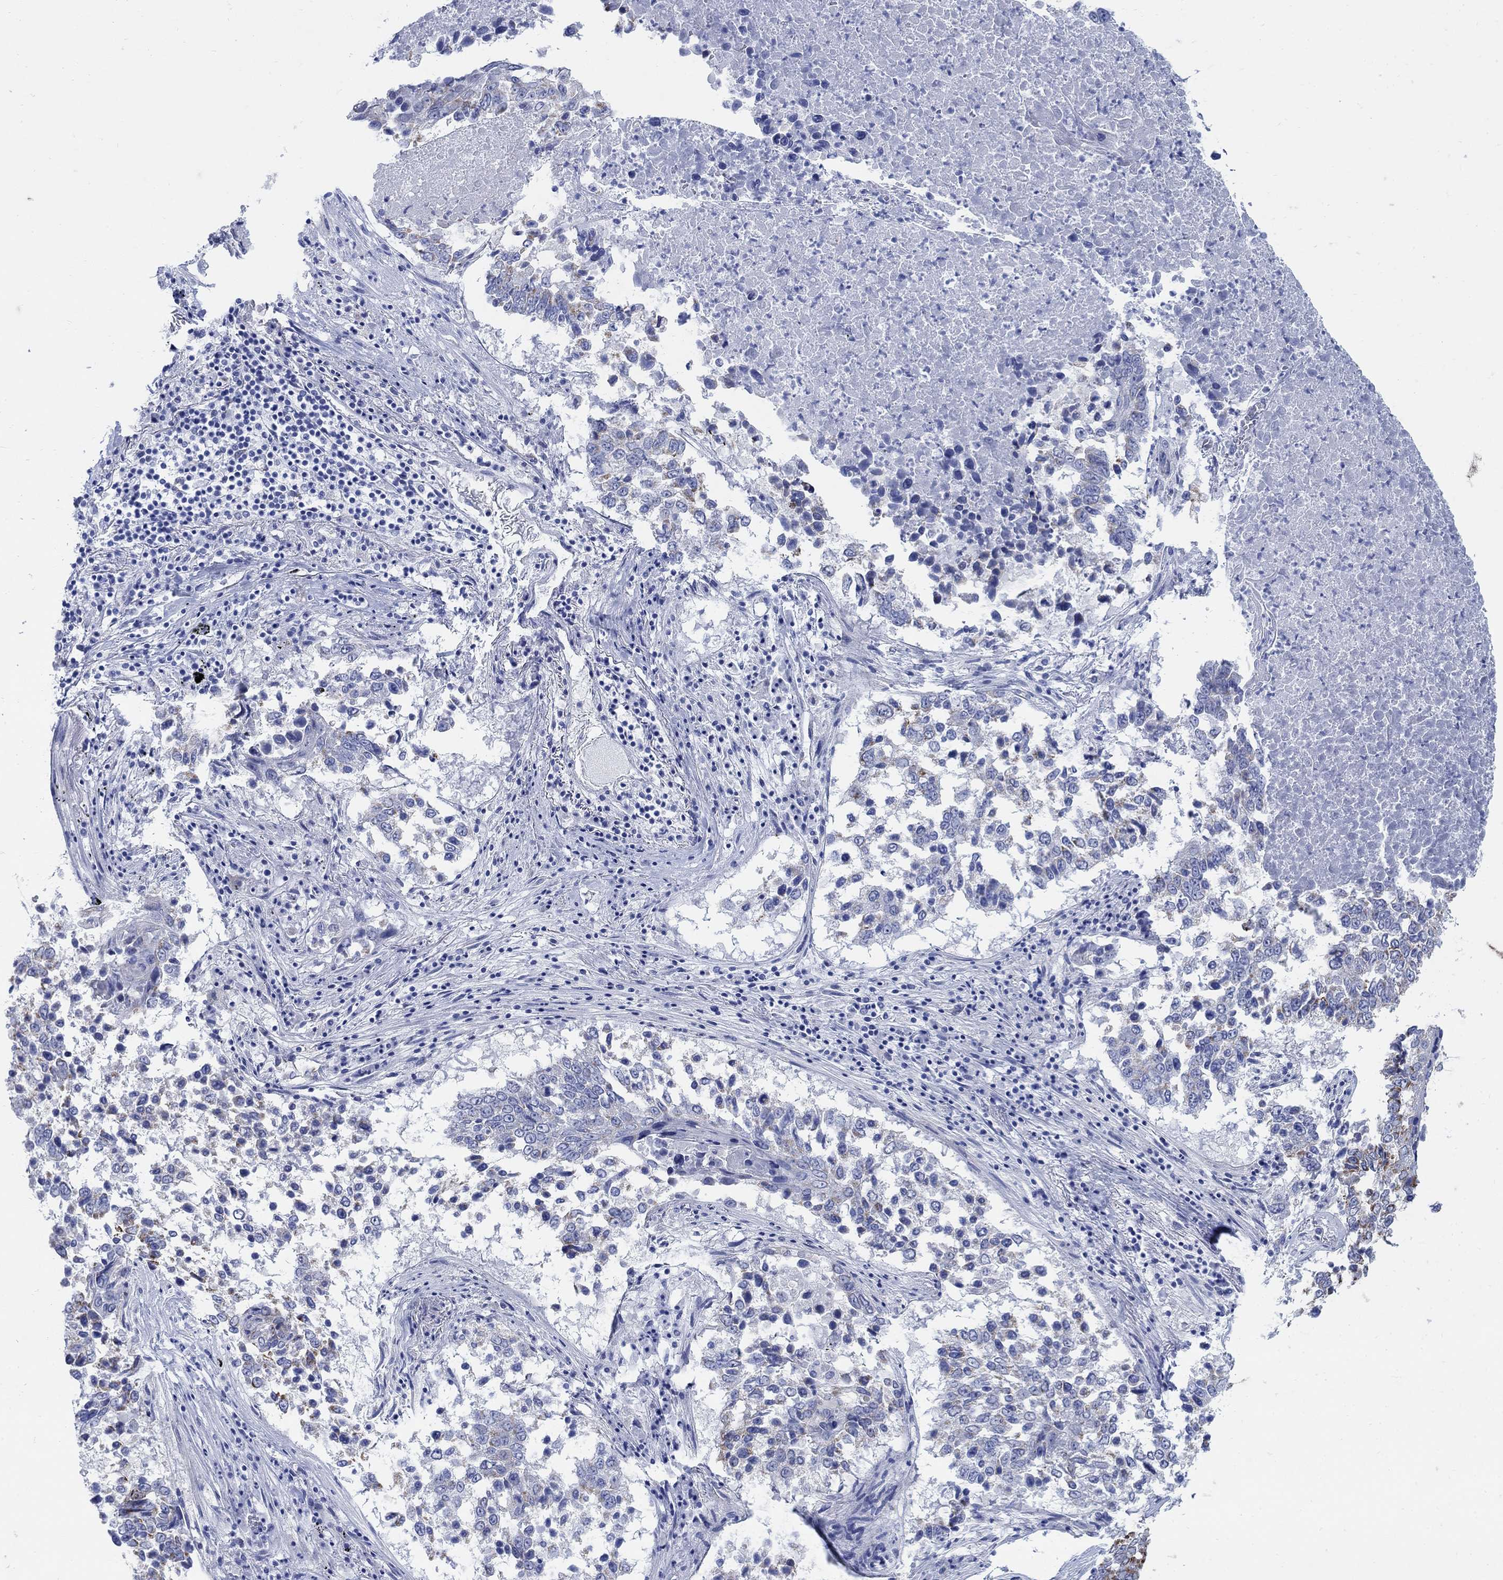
{"staining": {"intensity": "moderate", "quantity": "<25%", "location": "cytoplasmic/membranous"}, "tissue": "lung cancer", "cell_type": "Tumor cells", "image_type": "cancer", "snomed": [{"axis": "morphology", "description": "Squamous cell carcinoma, NOS"}, {"axis": "topography", "description": "Lung"}], "caption": "Immunohistochemical staining of lung cancer (squamous cell carcinoma) demonstrates moderate cytoplasmic/membranous protein positivity in approximately <25% of tumor cells.", "gene": "ZDHHC14", "patient": {"sex": "male", "age": 82}}